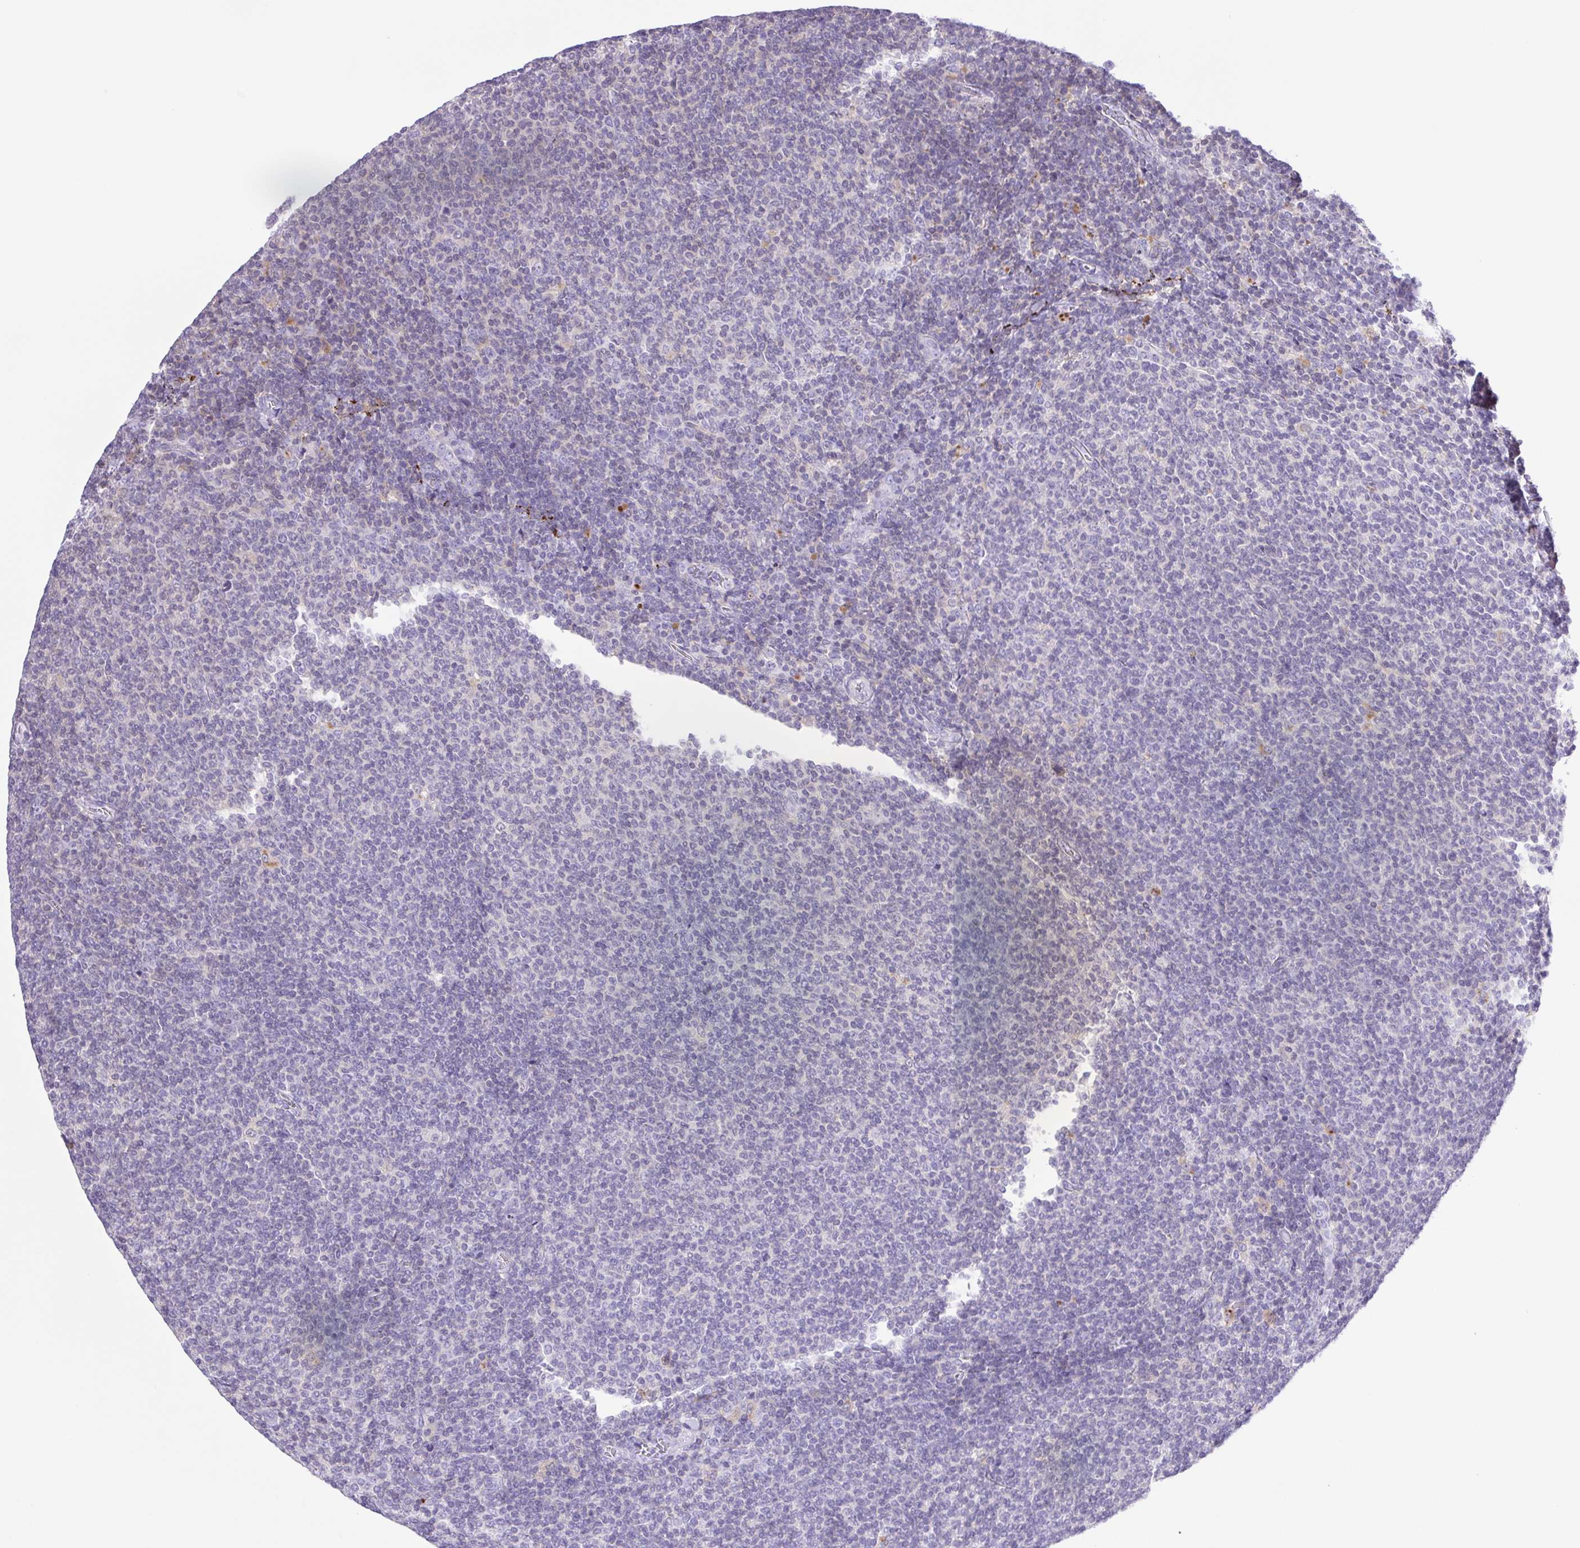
{"staining": {"intensity": "negative", "quantity": "none", "location": "none"}, "tissue": "lymphoma", "cell_type": "Tumor cells", "image_type": "cancer", "snomed": [{"axis": "morphology", "description": "Malignant lymphoma, non-Hodgkin's type, Low grade"}, {"axis": "topography", "description": "Lymph node"}], "caption": "DAB immunohistochemical staining of human malignant lymphoma, non-Hodgkin's type (low-grade) shows no significant staining in tumor cells. The staining was performed using DAB (3,3'-diaminobenzidine) to visualize the protein expression in brown, while the nuclei were stained in blue with hematoxylin (Magnification: 20x).", "gene": "SYNPR", "patient": {"sex": "male", "age": 52}}